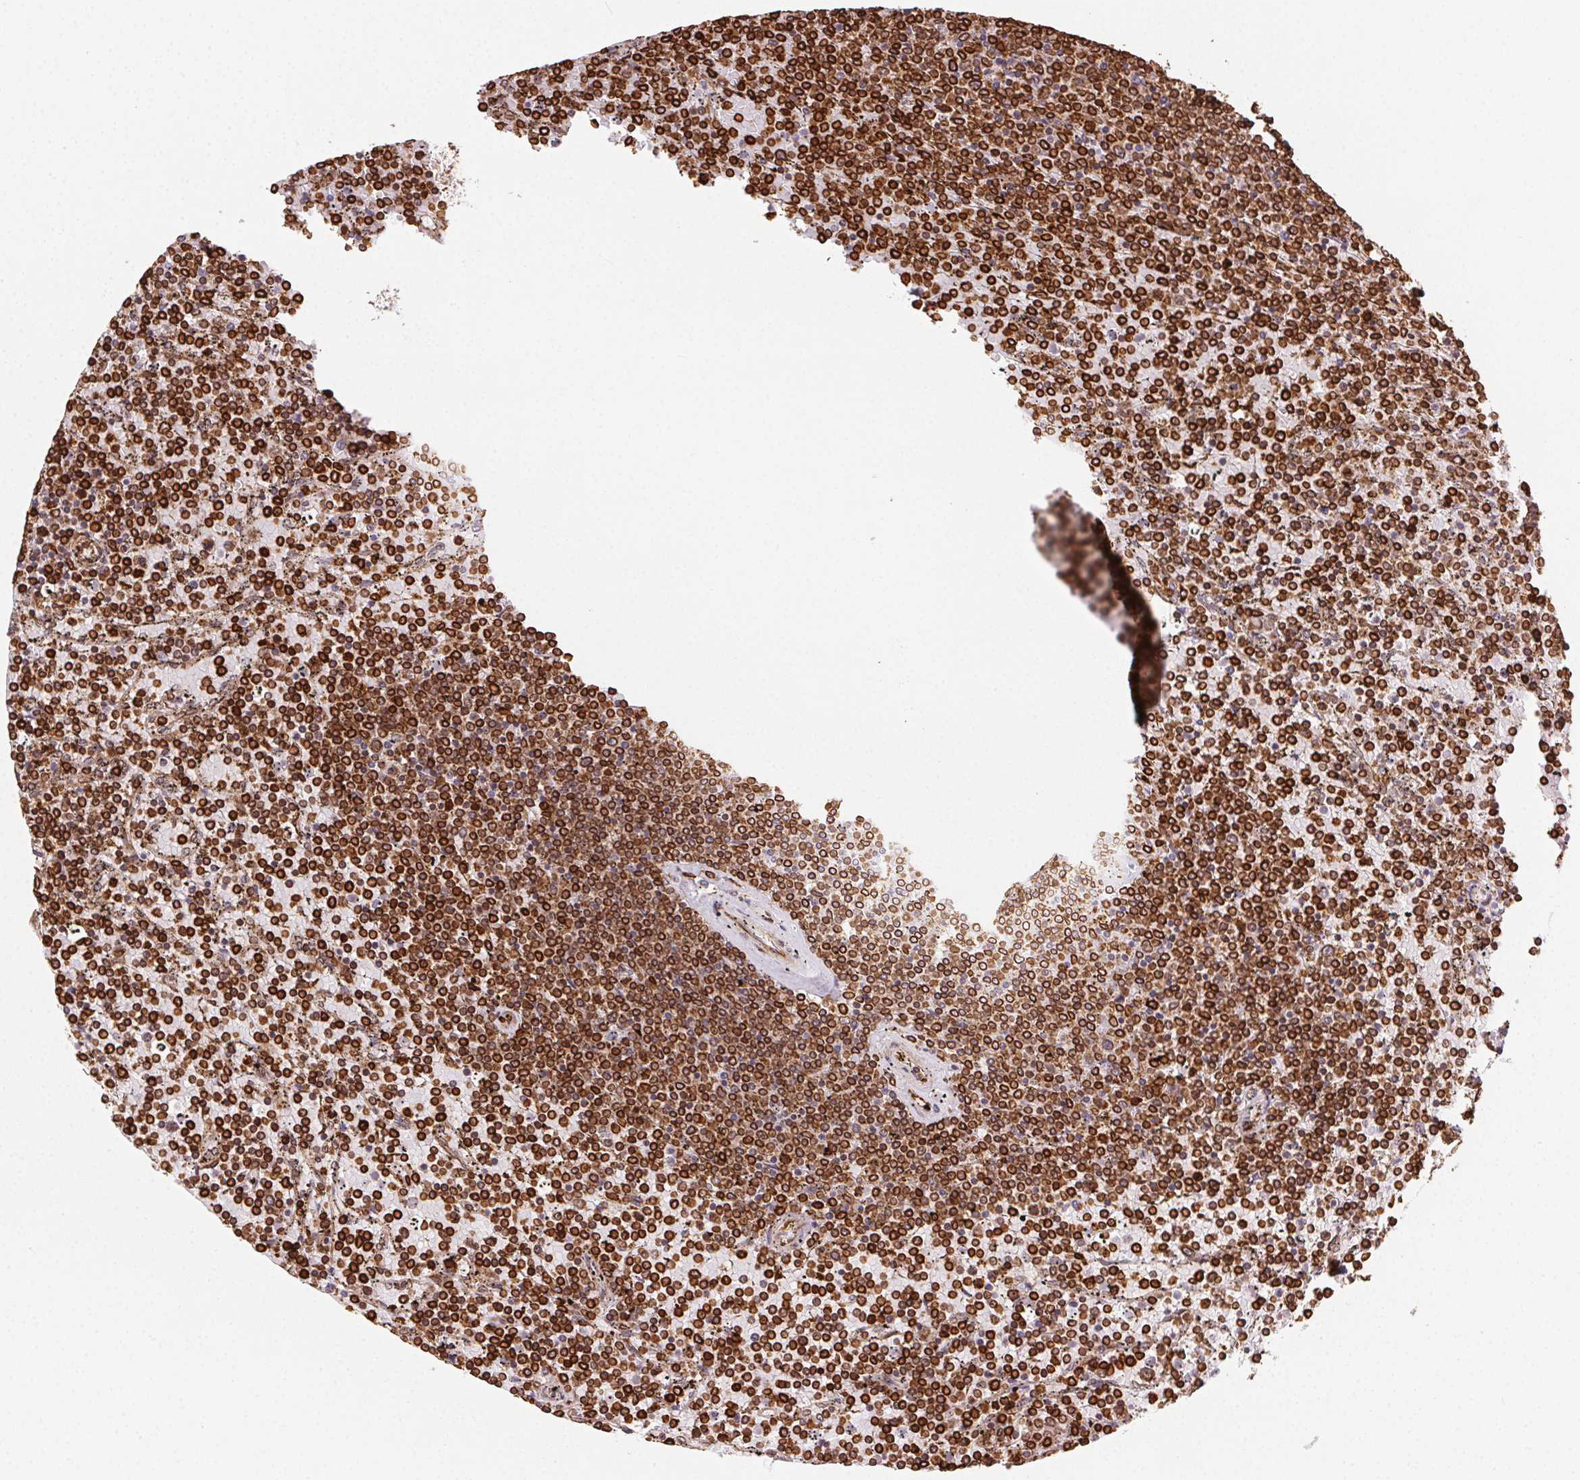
{"staining": {"intensity": "strong", "quantity": ">75%", "location": "cytoplasmic/membranous"}, "tissue": "lymphoma", "cell_type": "Tumor cells", "image_type": "cancer", "snomed": [{"axis": "morphology", "description": "Malignant lymphoma, non-Hodgkin's type, Low grade"}, {"axis": "topography", "description": "Spleen"}], "caption": "Brown immunohistochemical staining in lymphoma shows strong cytoplasmic/membranous staining in approximately >75% of tumor cells. (Brightfield microscopy of DAB IHC at high magnification).", "gene": "RNASET2", "patient": {"sex": "female", "age": 77}}